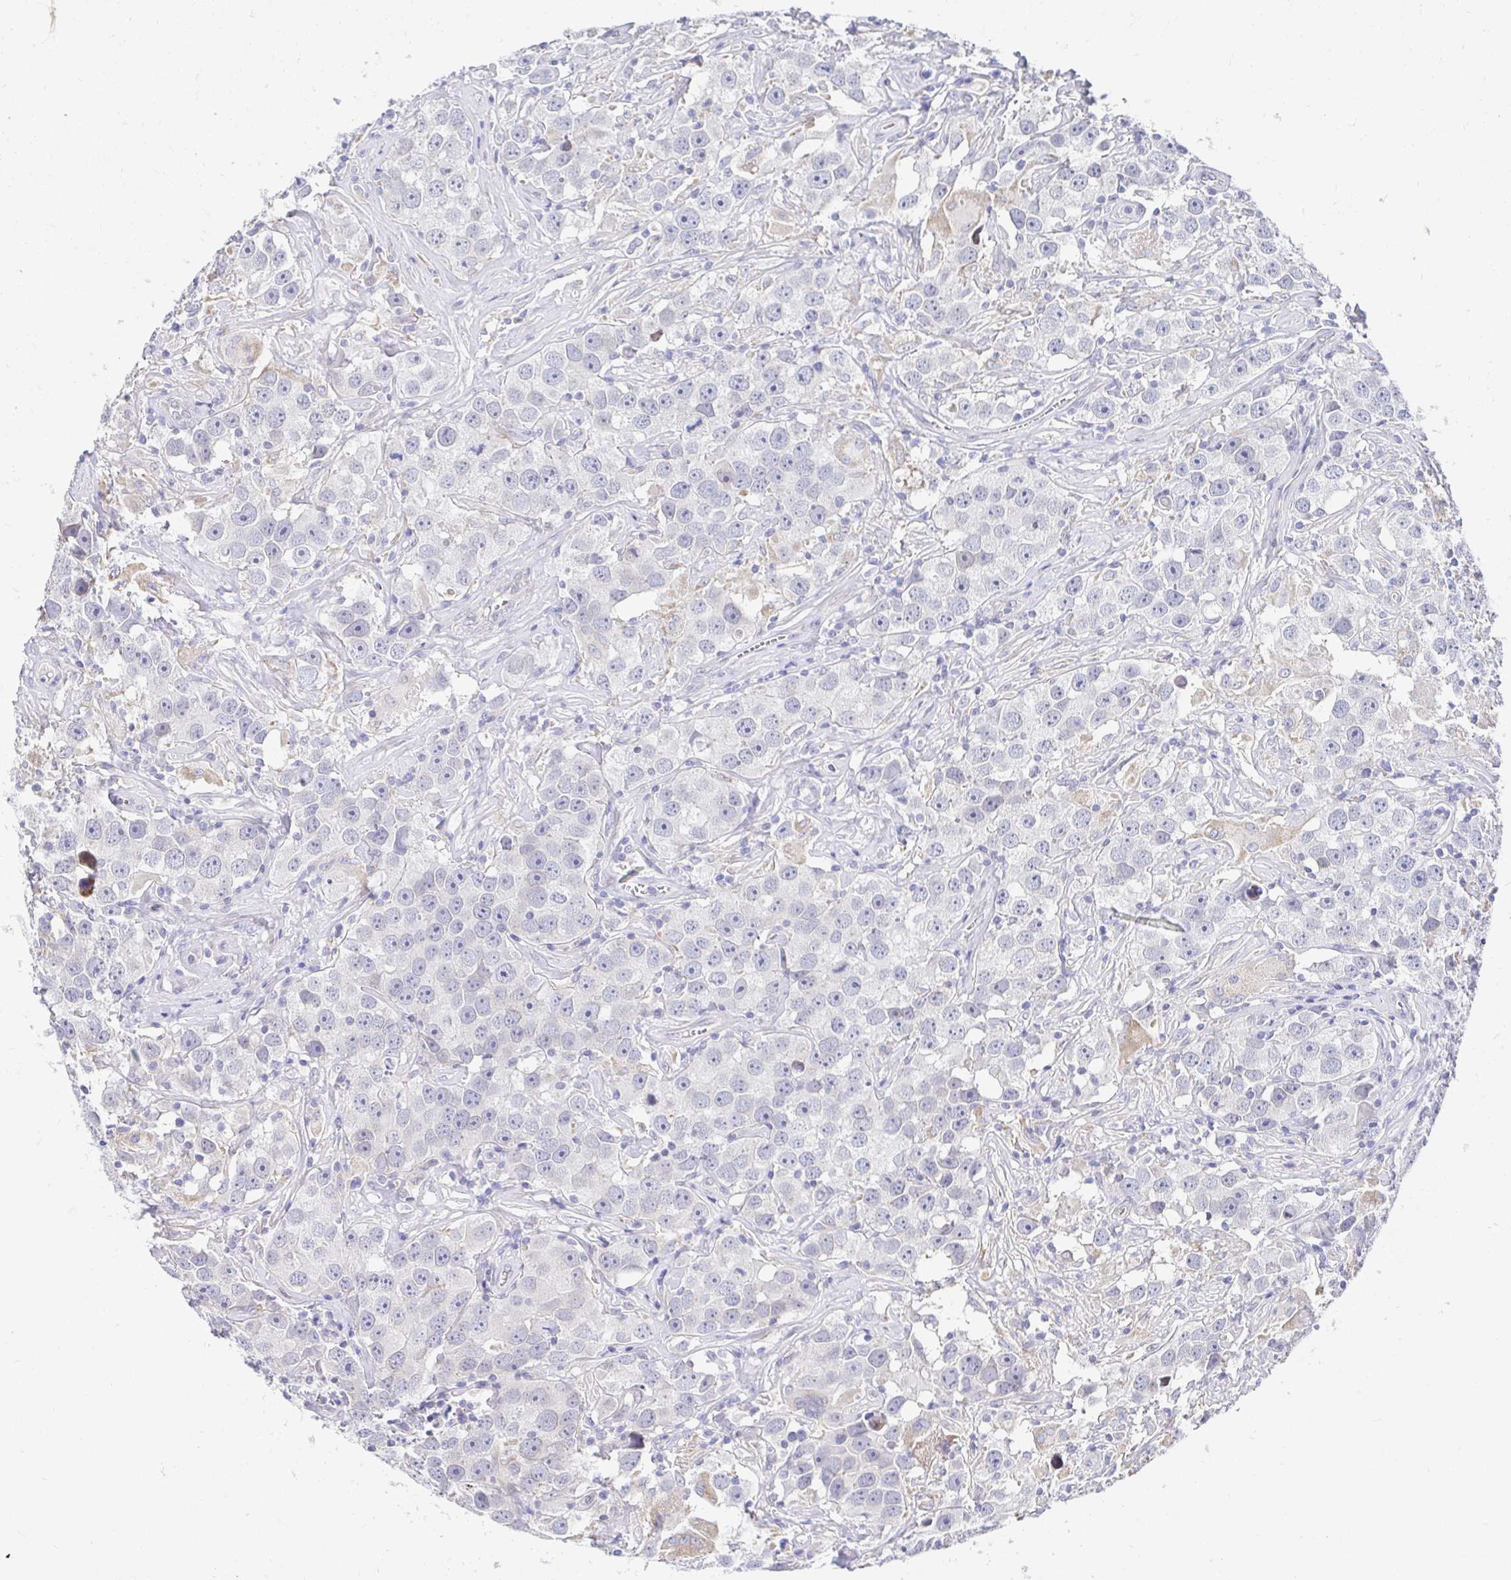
{"staining": {"intensity": "negative", "quantity": "none", "location": "none"}, "tissue": "testis cancer", "cell_type": "Tumor cells", "image_type": "cancer", "snomed": [{"axis": "morphology", "description": "Seminoma, NOS"}, {"axis": "topography", "description": "Testis"}], "caption": "Protein analysis of testis cancer displays no significant expression in tumor cells. (Immunohistochemistry, brightfield microscopy, high magnification).", "gene": "AKAP14", "patient": {"sex": "male", "age": 49}}